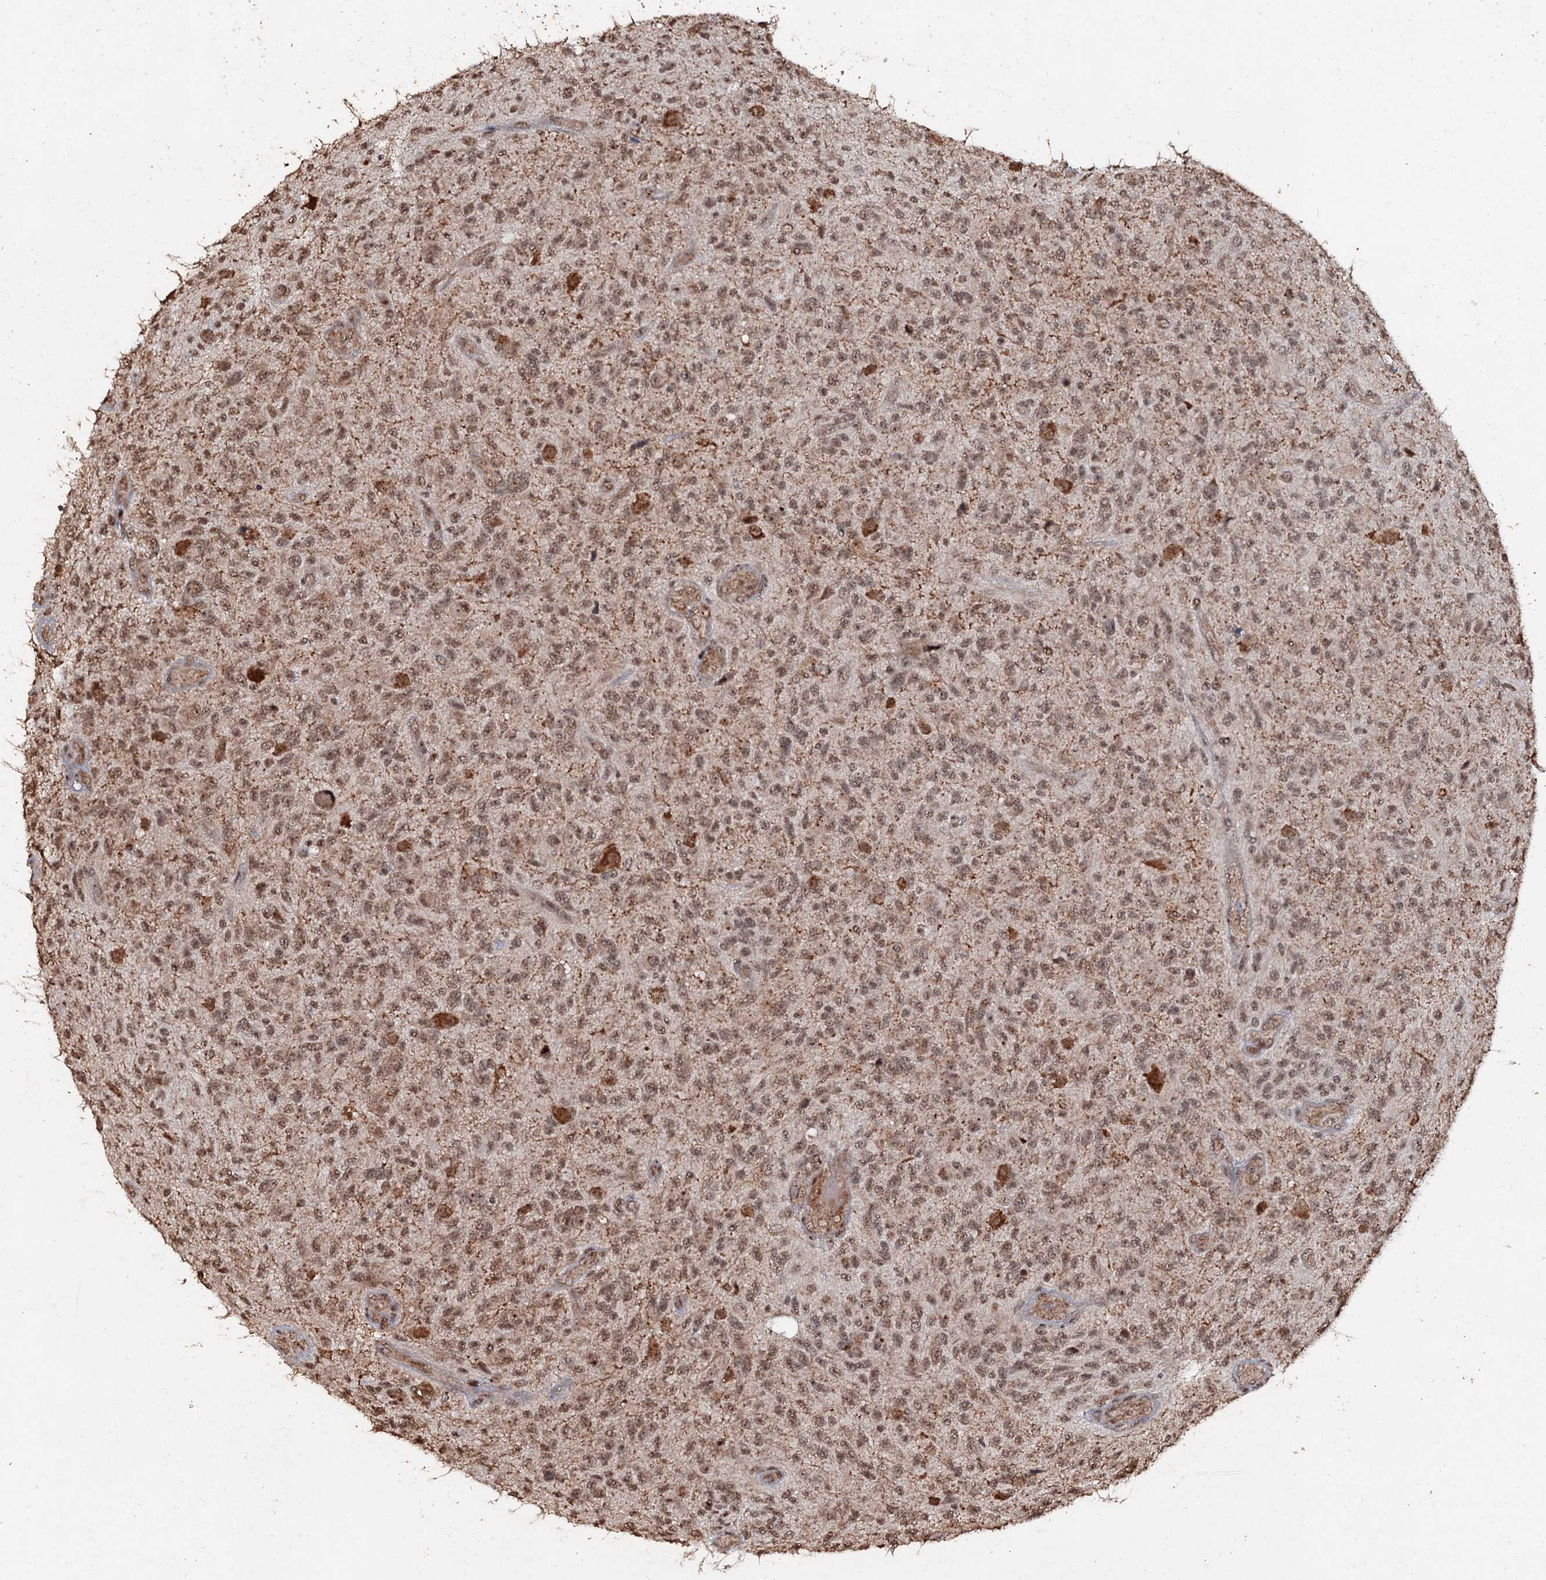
{"staining": {"intensity": "moderate", "quantity": ">75%", "location": "nuclear"}, "tissue": "glioma", "cell_type": "Tumor cells", "image_type": "cancer", "snomed": [{"axis": "morphology", "description": "Glioma, malignant, High grade"}, {"axis": "topography", "description": "Brain"}], "caption": "Immunohistochemistry (IHC) of human malignant high-grade glioma reveals medium levels of moderate nuclear staining in about >75% of tumor cells.", "gene": "REP15", "patient": {"sex": "male", "age": 47}}